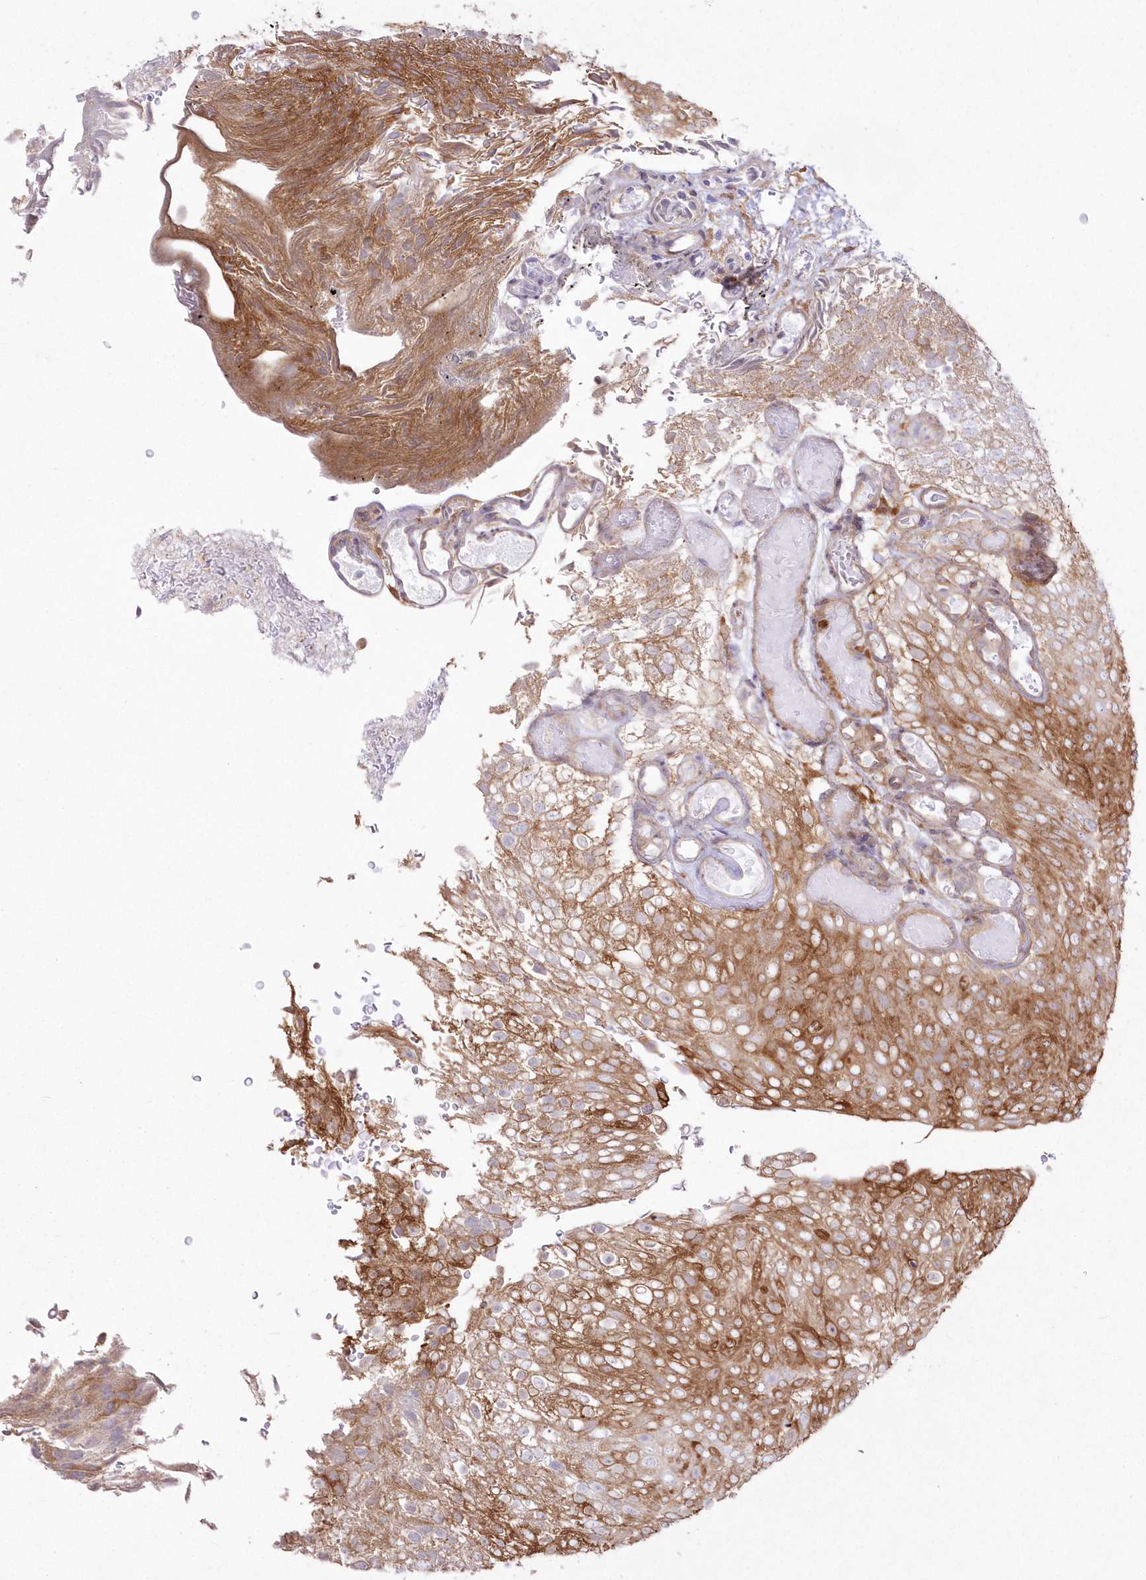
{"staining": {"intensity": "moderate", "quantity": "25%-75%", "location": "cytoplasmic/membranous"}, "tissue": "urothelial cancer", "cell_type": "Tumor cells", "image_type": "cancer", "snomed": [{"axis": "morphology", "description": "Urothelial carcinoma, Low grade"}, {"axis": "topography", "description": "Urinary bladder"}], "caption": "Urothelial carcinoma (low-grade) stained for a protein (brown) shows moderate cytoplasmic/membranous positive positivity in approximately 25%-75% of tumor cells.", "gene": "SH3PXD2B", "patient": {"sex": "male", "age": 78}}